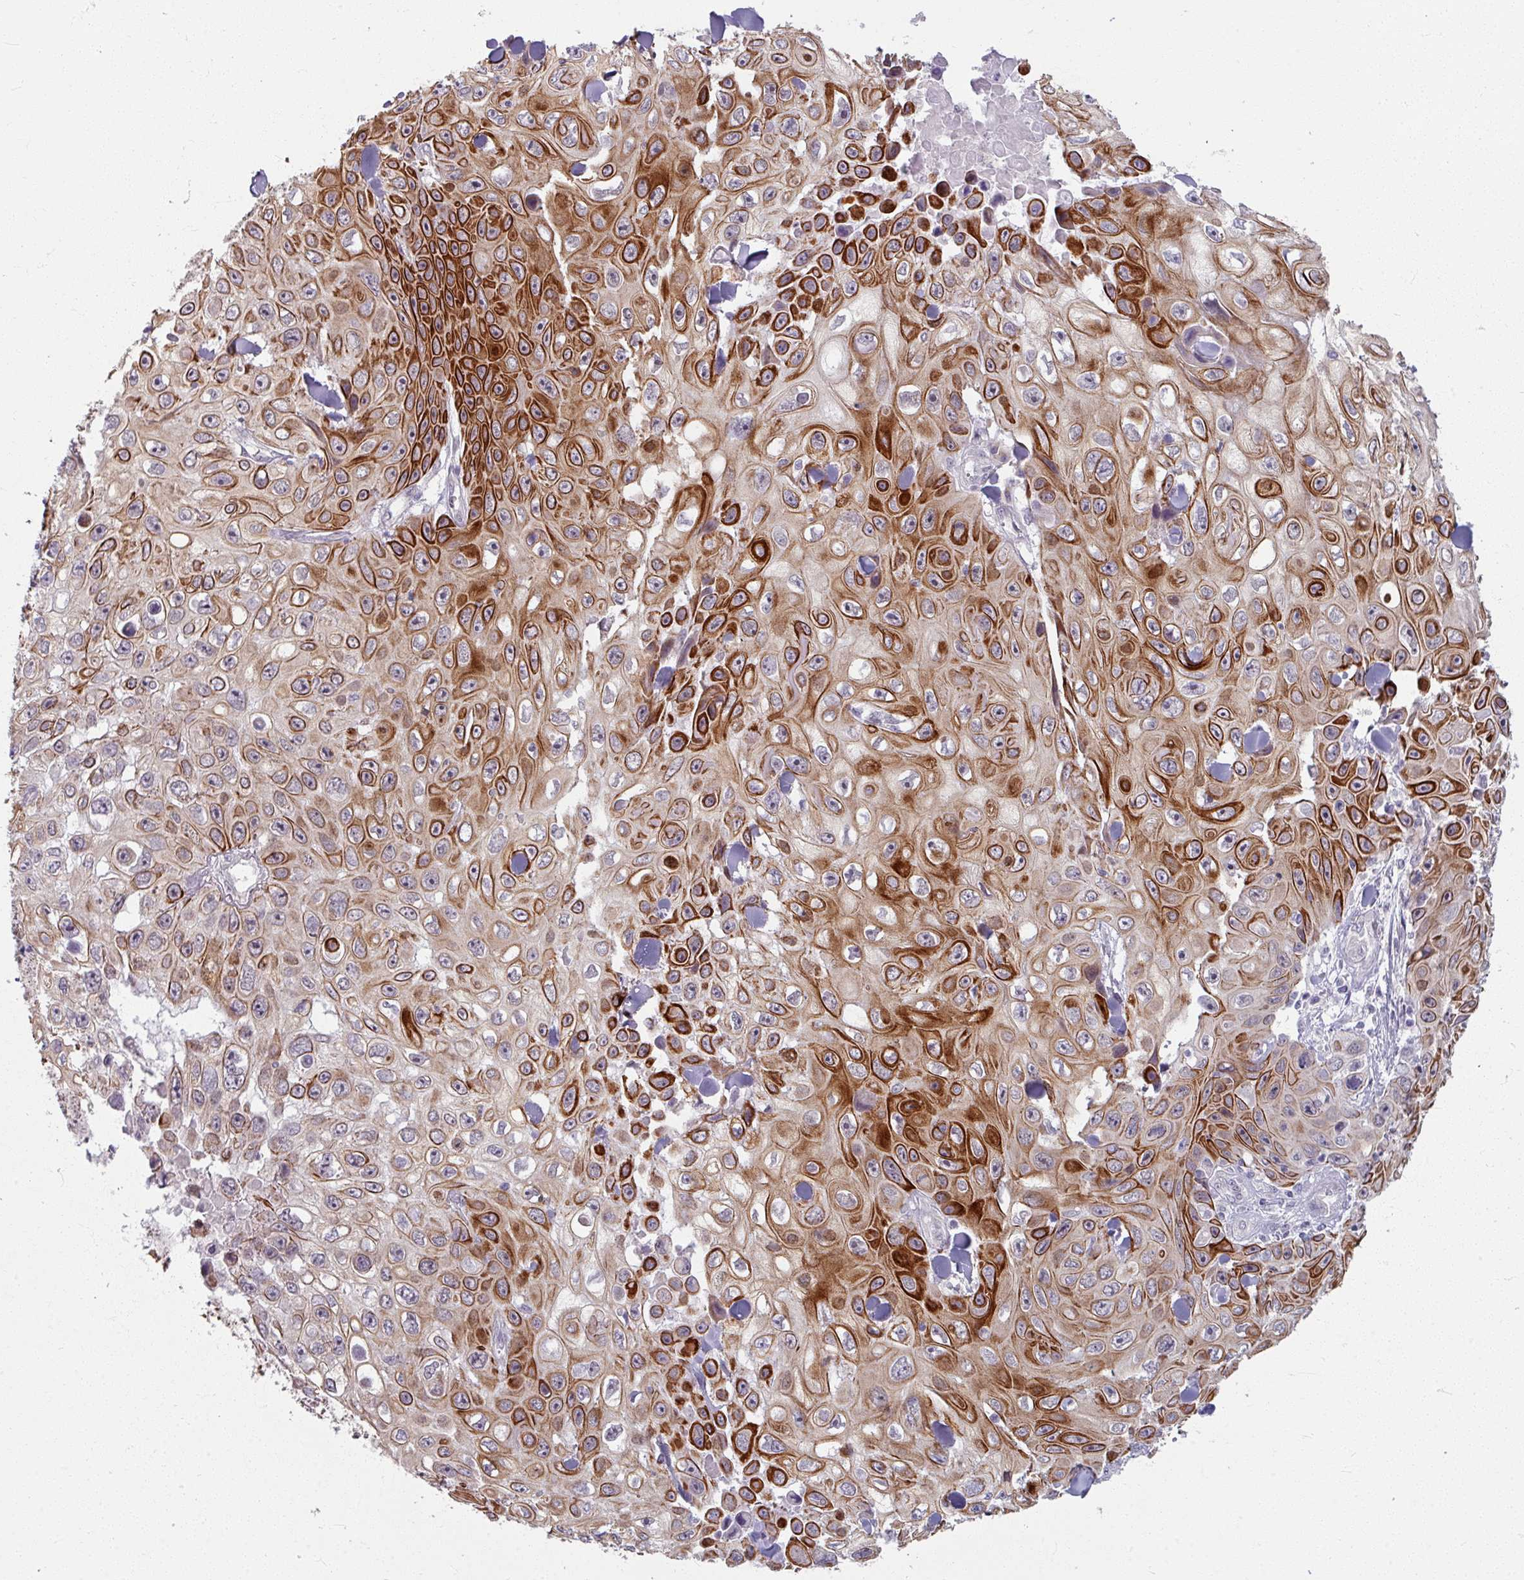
{"staining": {"intensity": "strong", "quantity": ">75%", "location": "cytoplasmic/membranous"}, "tissue": "skin cancer", "cell_type": "Tumor cells", "image_type": "cancer", "snomed": [{"axis": "morphology", "description": "Squamous cell carcinoma, NOS"}, {"axis": "topography", "description": "Skin"}], "caption": "Tumor cells show high levels of strong cytoplasmic/membranous staining in approximately >75% of cells in skin cancer (squamous cell carcinoma). The staining was performed using DAB, with brown indicating positive protein expression. Nuclei are stained blue with hematoxylin.", "gene": "KMT5C", "patient": {"sex": "male", "age": 82}}